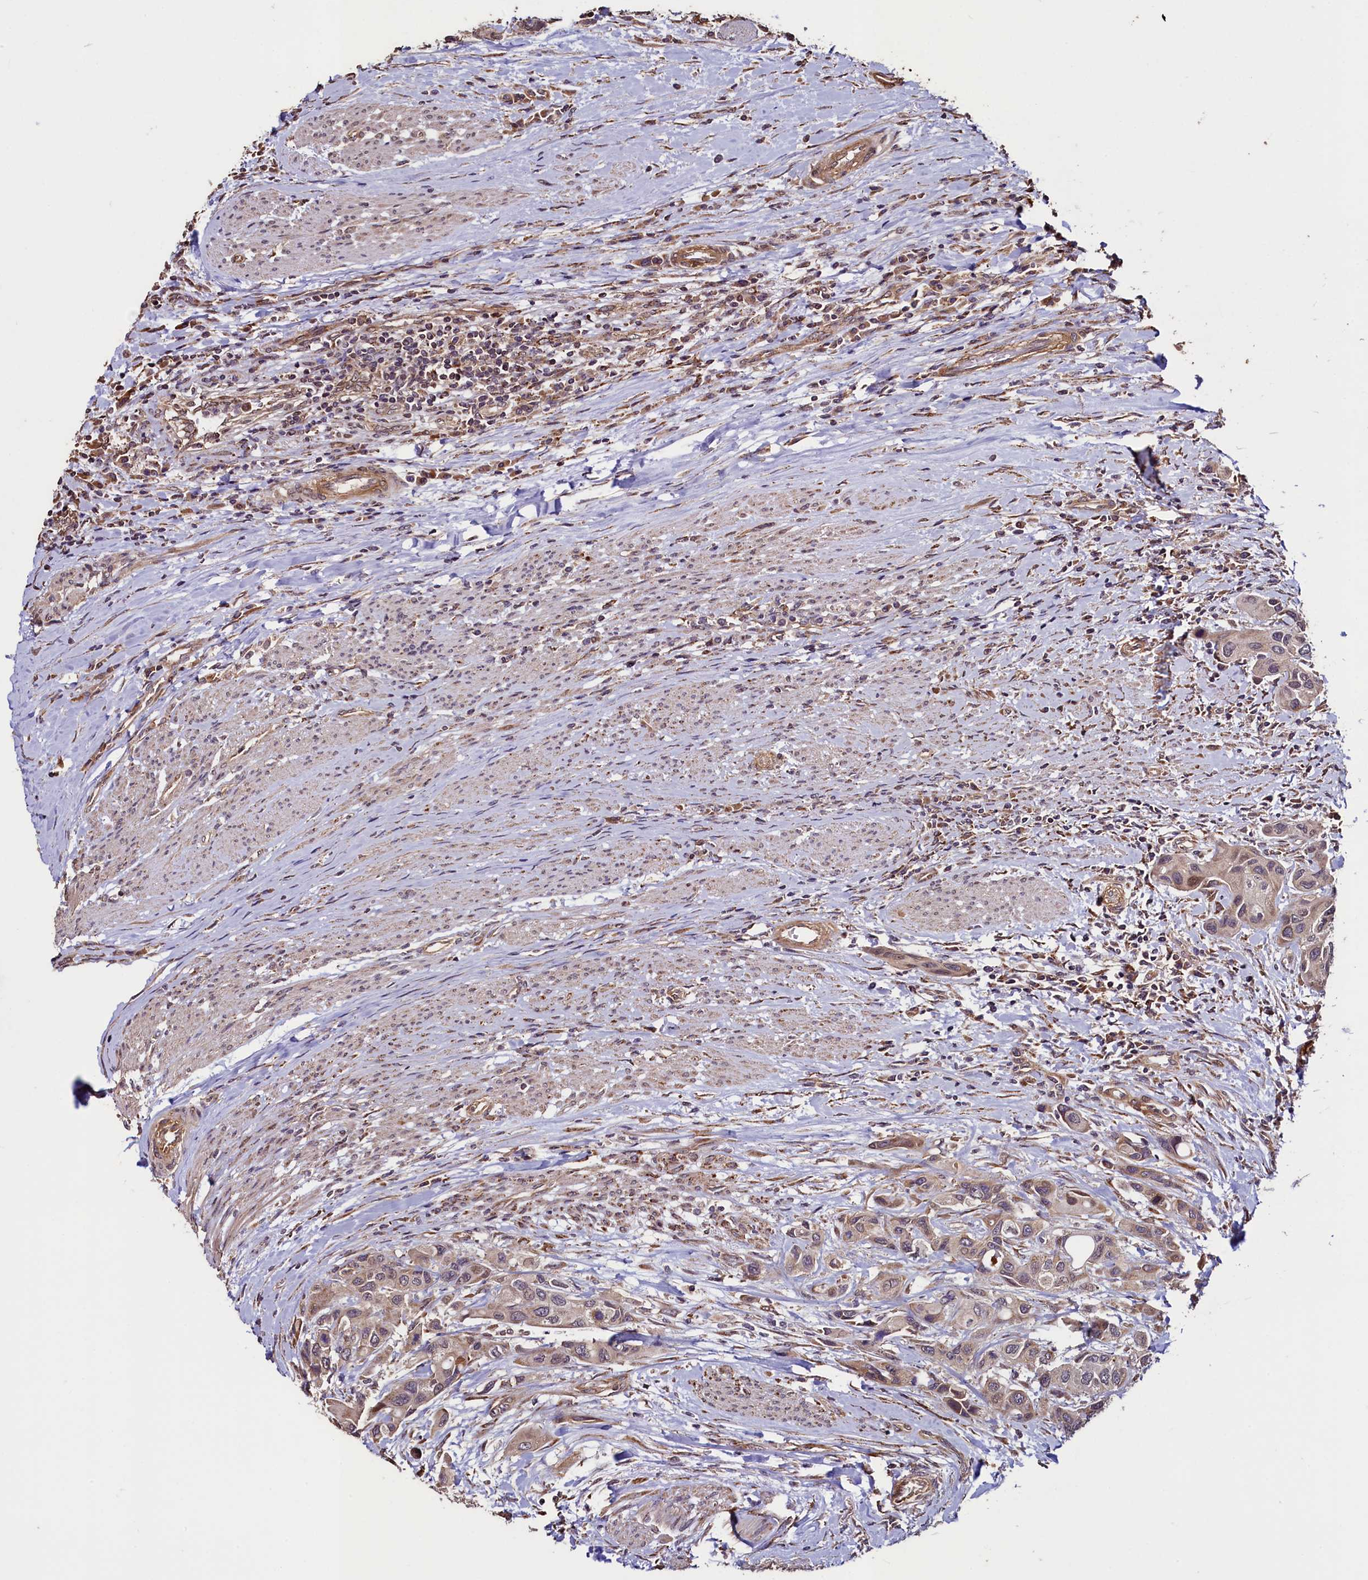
{"staining": {"intensity": "weak", "quantity": ">75%", "location": "cytoplasmic/membranous"}, "tissue": "urothelial cancer", "cell_type": "Tumor cells", "image_type": "cancer", "snomed": [{"axis": "morphology", "description": "Normal tissue, NOS"}, {"axis": "morphology", "description": "Urothelial carcinoma, High grade"}, {"axis": "topography", "description": "Vascular tissue"}, {"axis": "topography", "description": "Urinary bladder"}], "caption": "This is an image of immunohistochemistry staining of urothelial carcinoma (high-grade), which shows weak staining in the cytoplasmic/membranous of tumor cells.", "gene": "RBFA", "patient": {"sex": "female", "age": 56}}